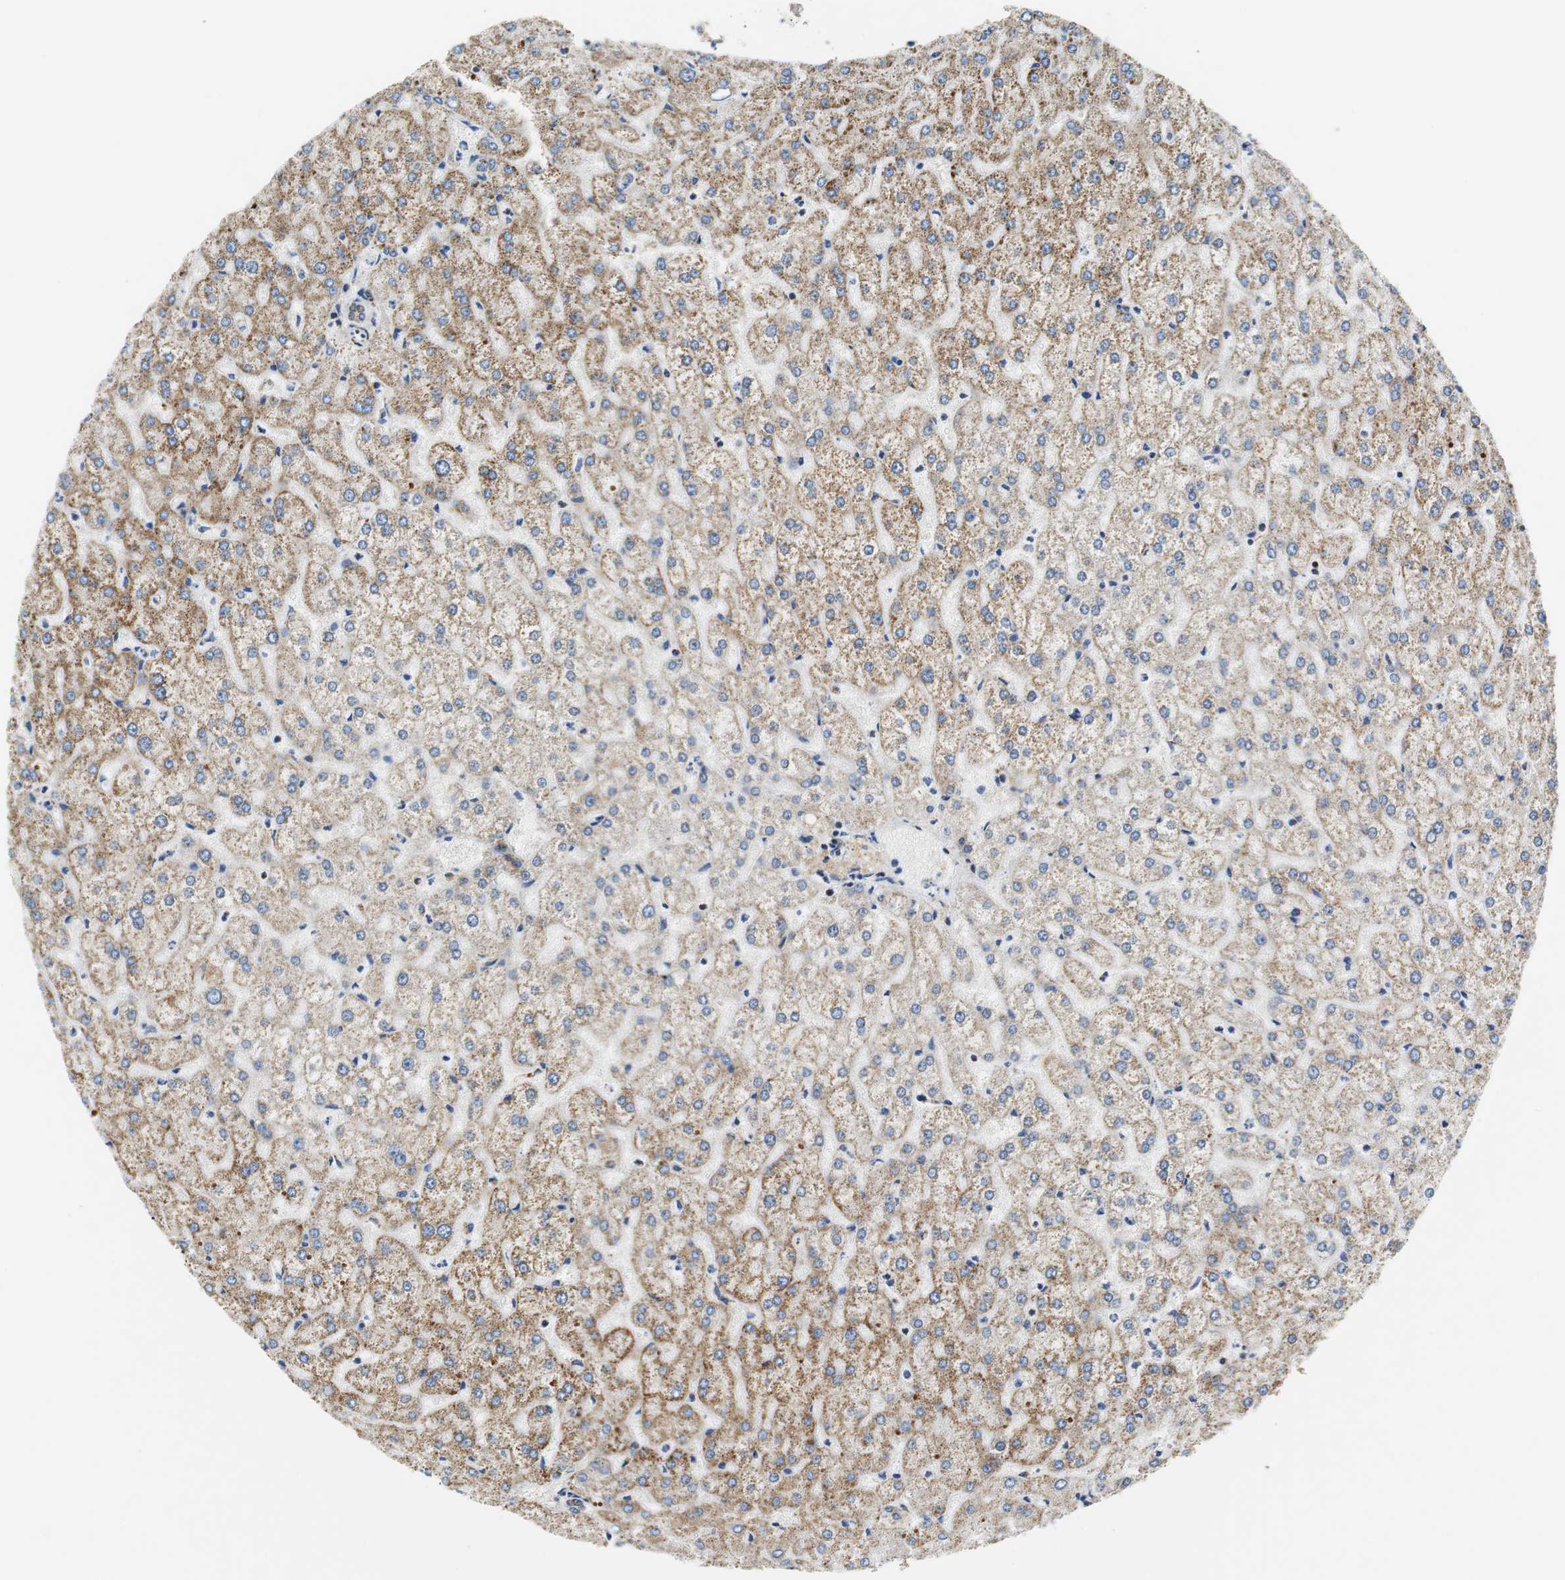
{"staining": {"intensity": "weak", "quantity": ">75%", "location": "cytoplasmic/membranous"}, "tissue": "liver", "cell_type": "Cholangiocytes", "image_type": "normal", "snomed": [{"axis": "morphology", "description": "Normal tissue, NOS"}, {"axis": "topography", "description": "Liver"}], "caption": "High-power microscopy captured an immunohistochemistry (IHC) histopathology image of normal liver, revealing weak cytoplasmic/membranous staining in approximately >75% of cholangiocytes.", "gene": "C1QTNF7", "patient": {"sex": "female", "age": 32}}